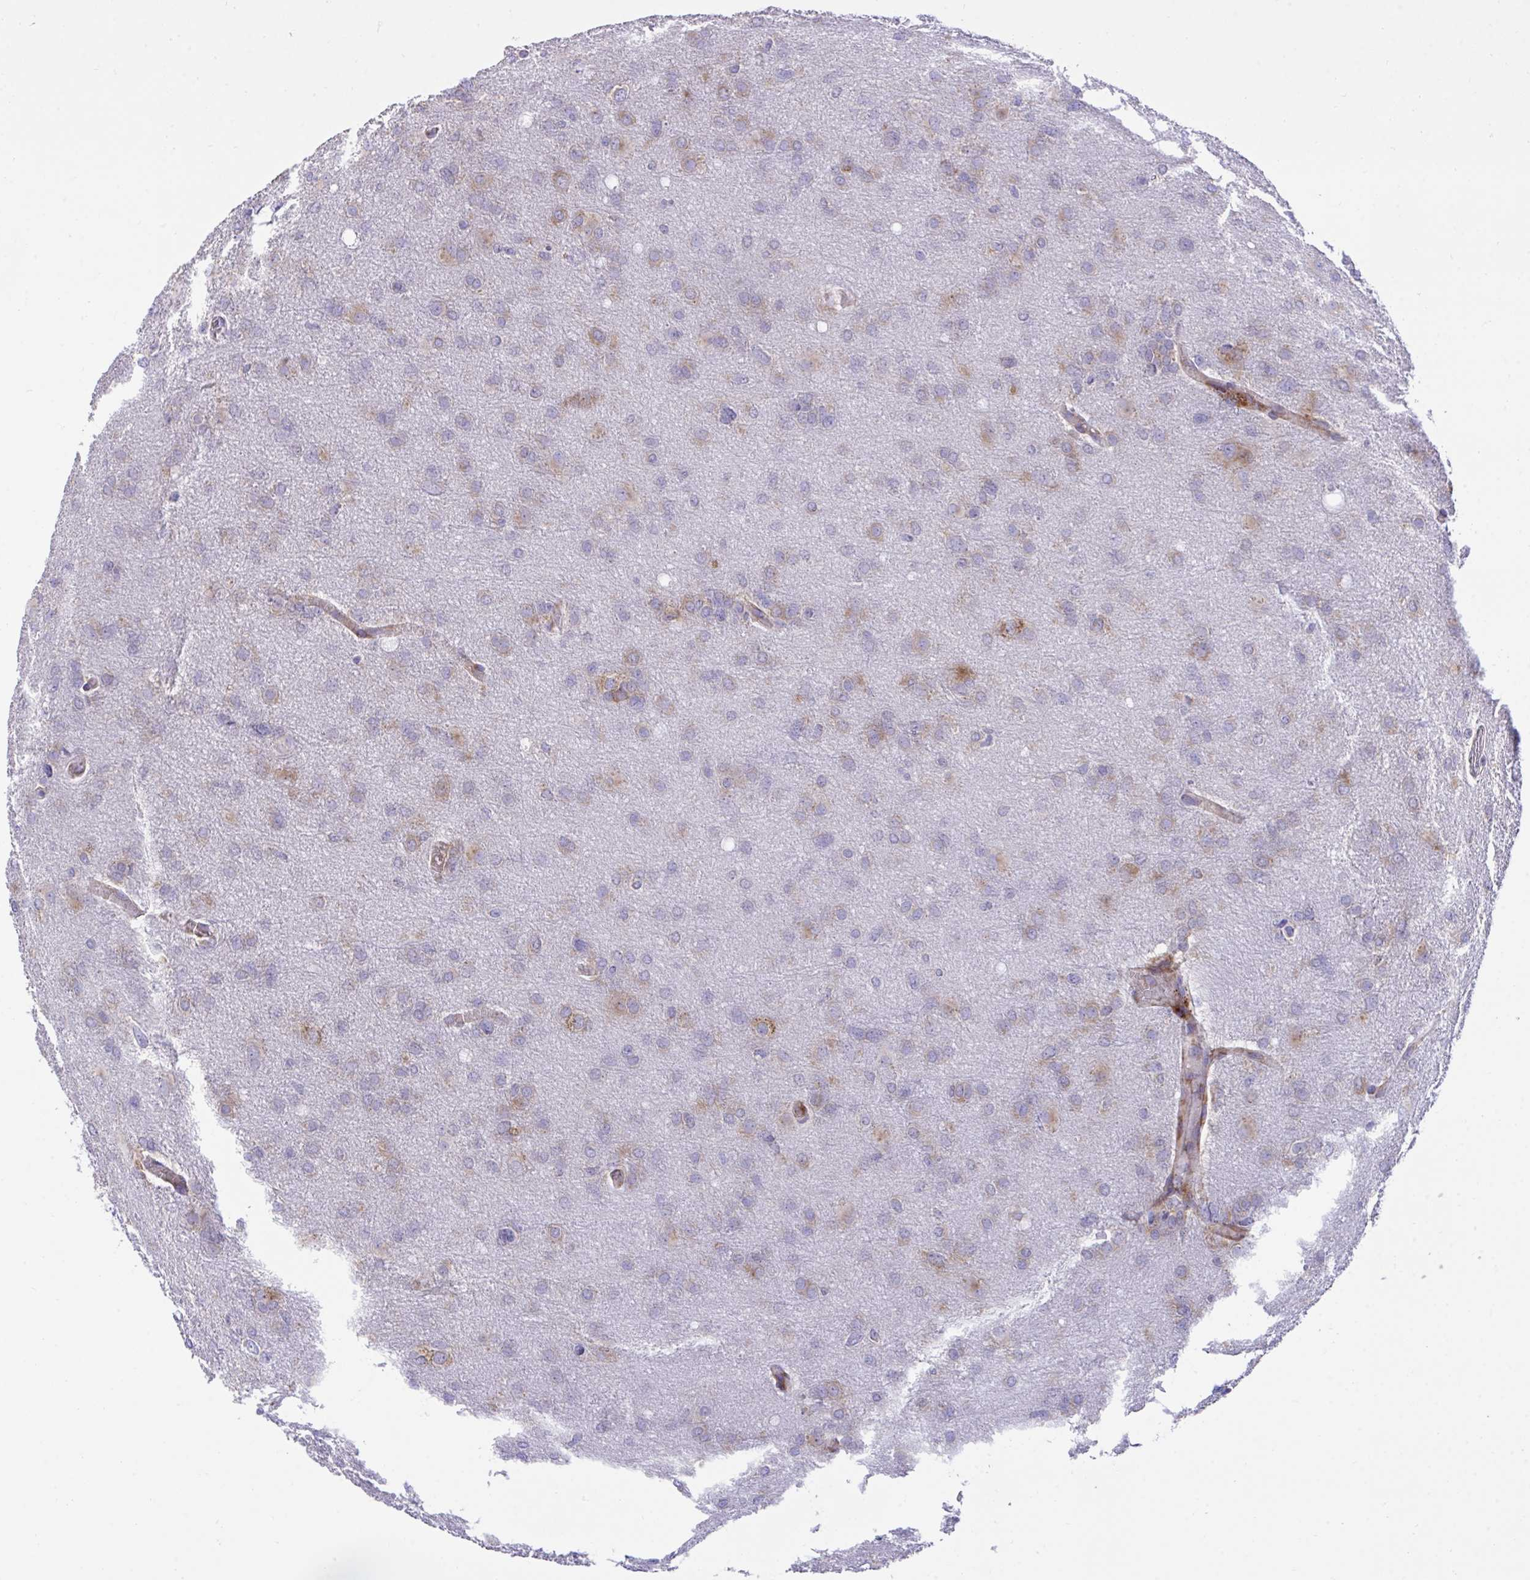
{"staining": {"intensity": "negative", "quantity": "none", "location": "none"}, "tissue": "glioma", "cell_type": "Tumor cells", "image_type": "cancer", "snomed": [{"axis": "morphology", "description": "Glioma, malignant, High grade"}, {"axis": "topography", "description": "Brain"}], "caption": "Immunohistochemistry image of neoplastic tissue: glioma stained with DAB shows no significant protein positivity in tumor cells.", "gene": "RPS15", "patient": {"sex": "male", "age": 53}}